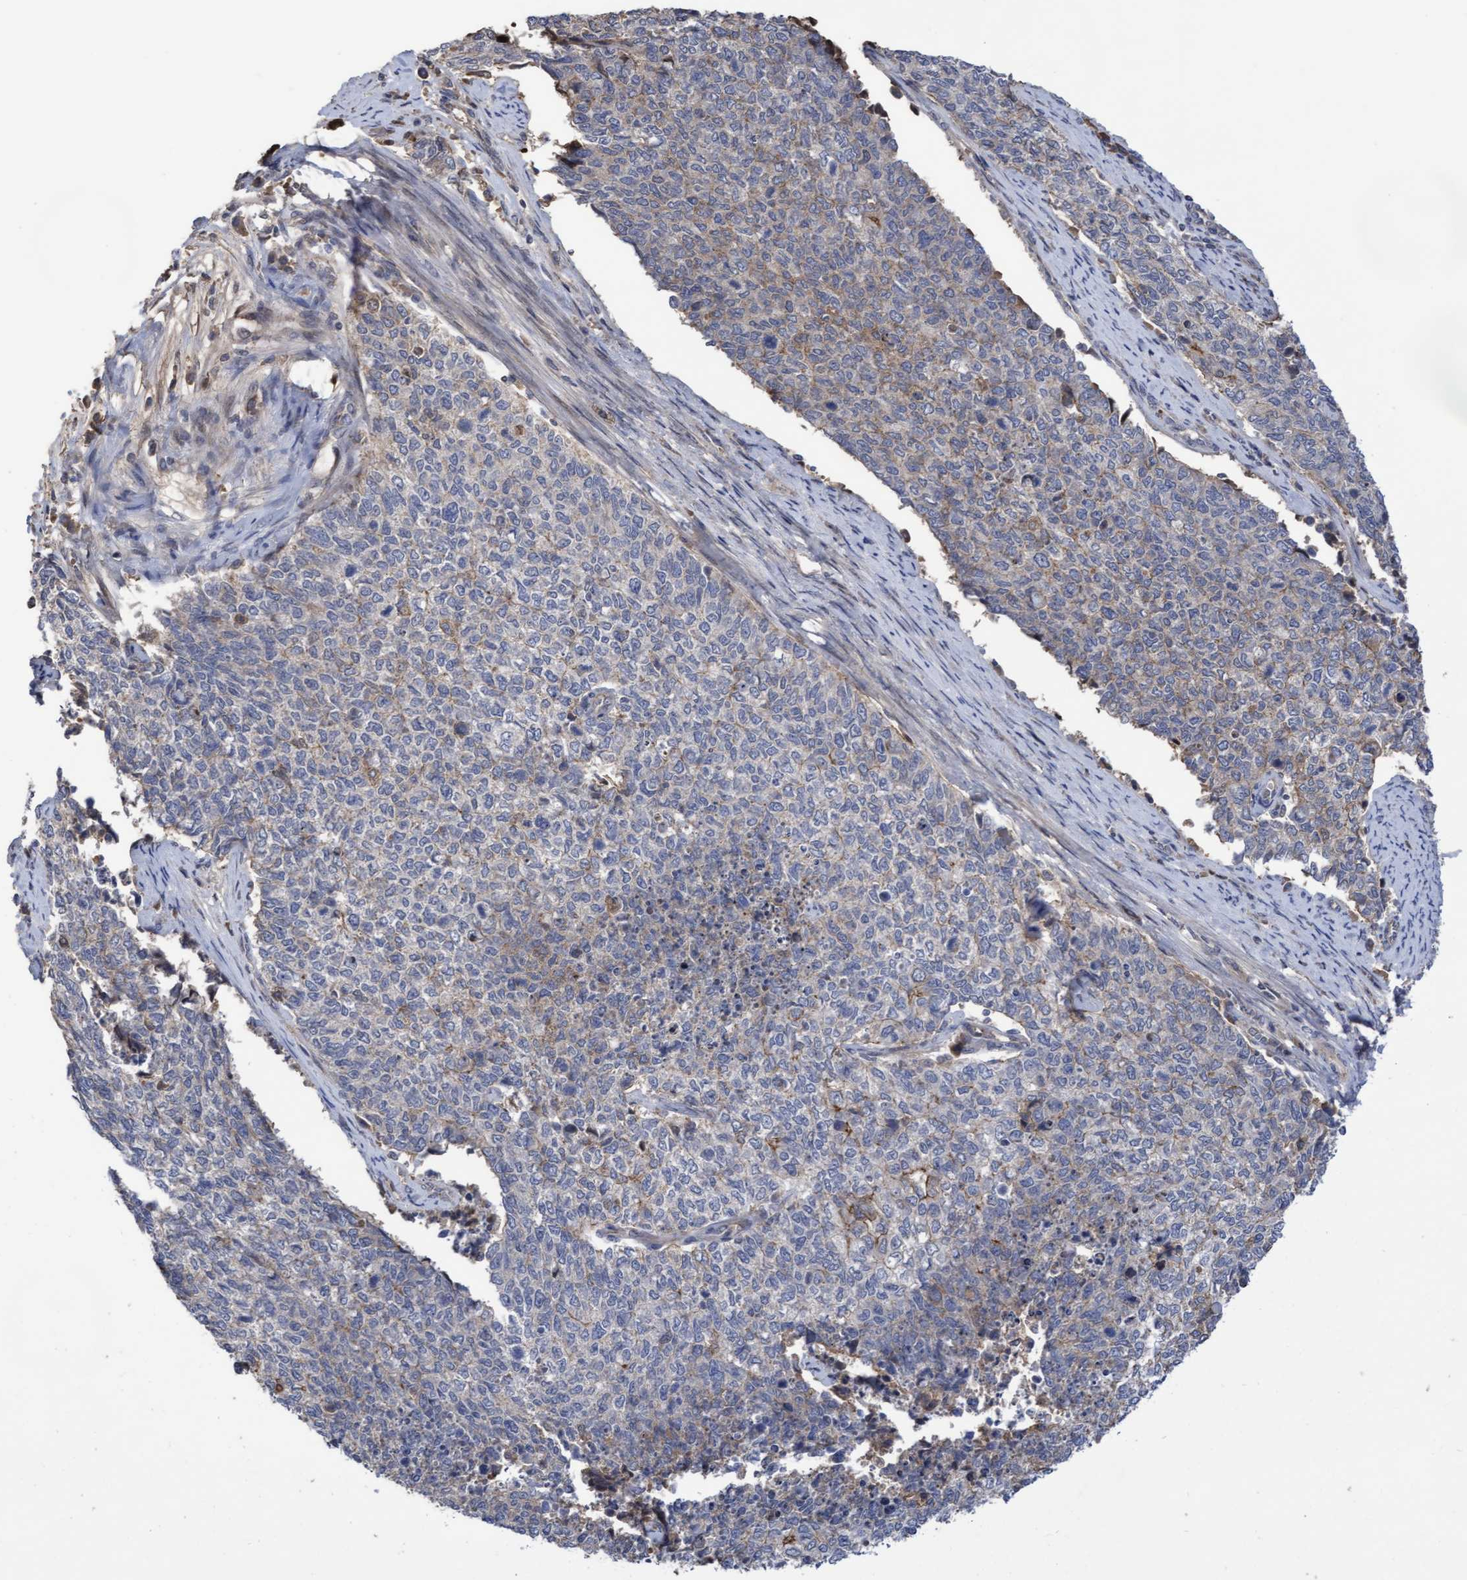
{"staining": {"intensity": "weak", "quantity": "<25%", "location": "cytoplasmic/membranous"}, "tissue": "cervical cancer", "cell_type": "Tumor cells", "image_type": "cancer", "snomed": [{"axis": "morphology", "description": "Squamous cell carcinoma, NOS"}, {"axis": "topography", "description": "Cervix"}], "caption": "This is an immunohistochemistry (IHC) image of human cervical cancer. There is no expression in tumor cells.", "gene": "COBL", "patient": {"sex": "female", "age": 63}}